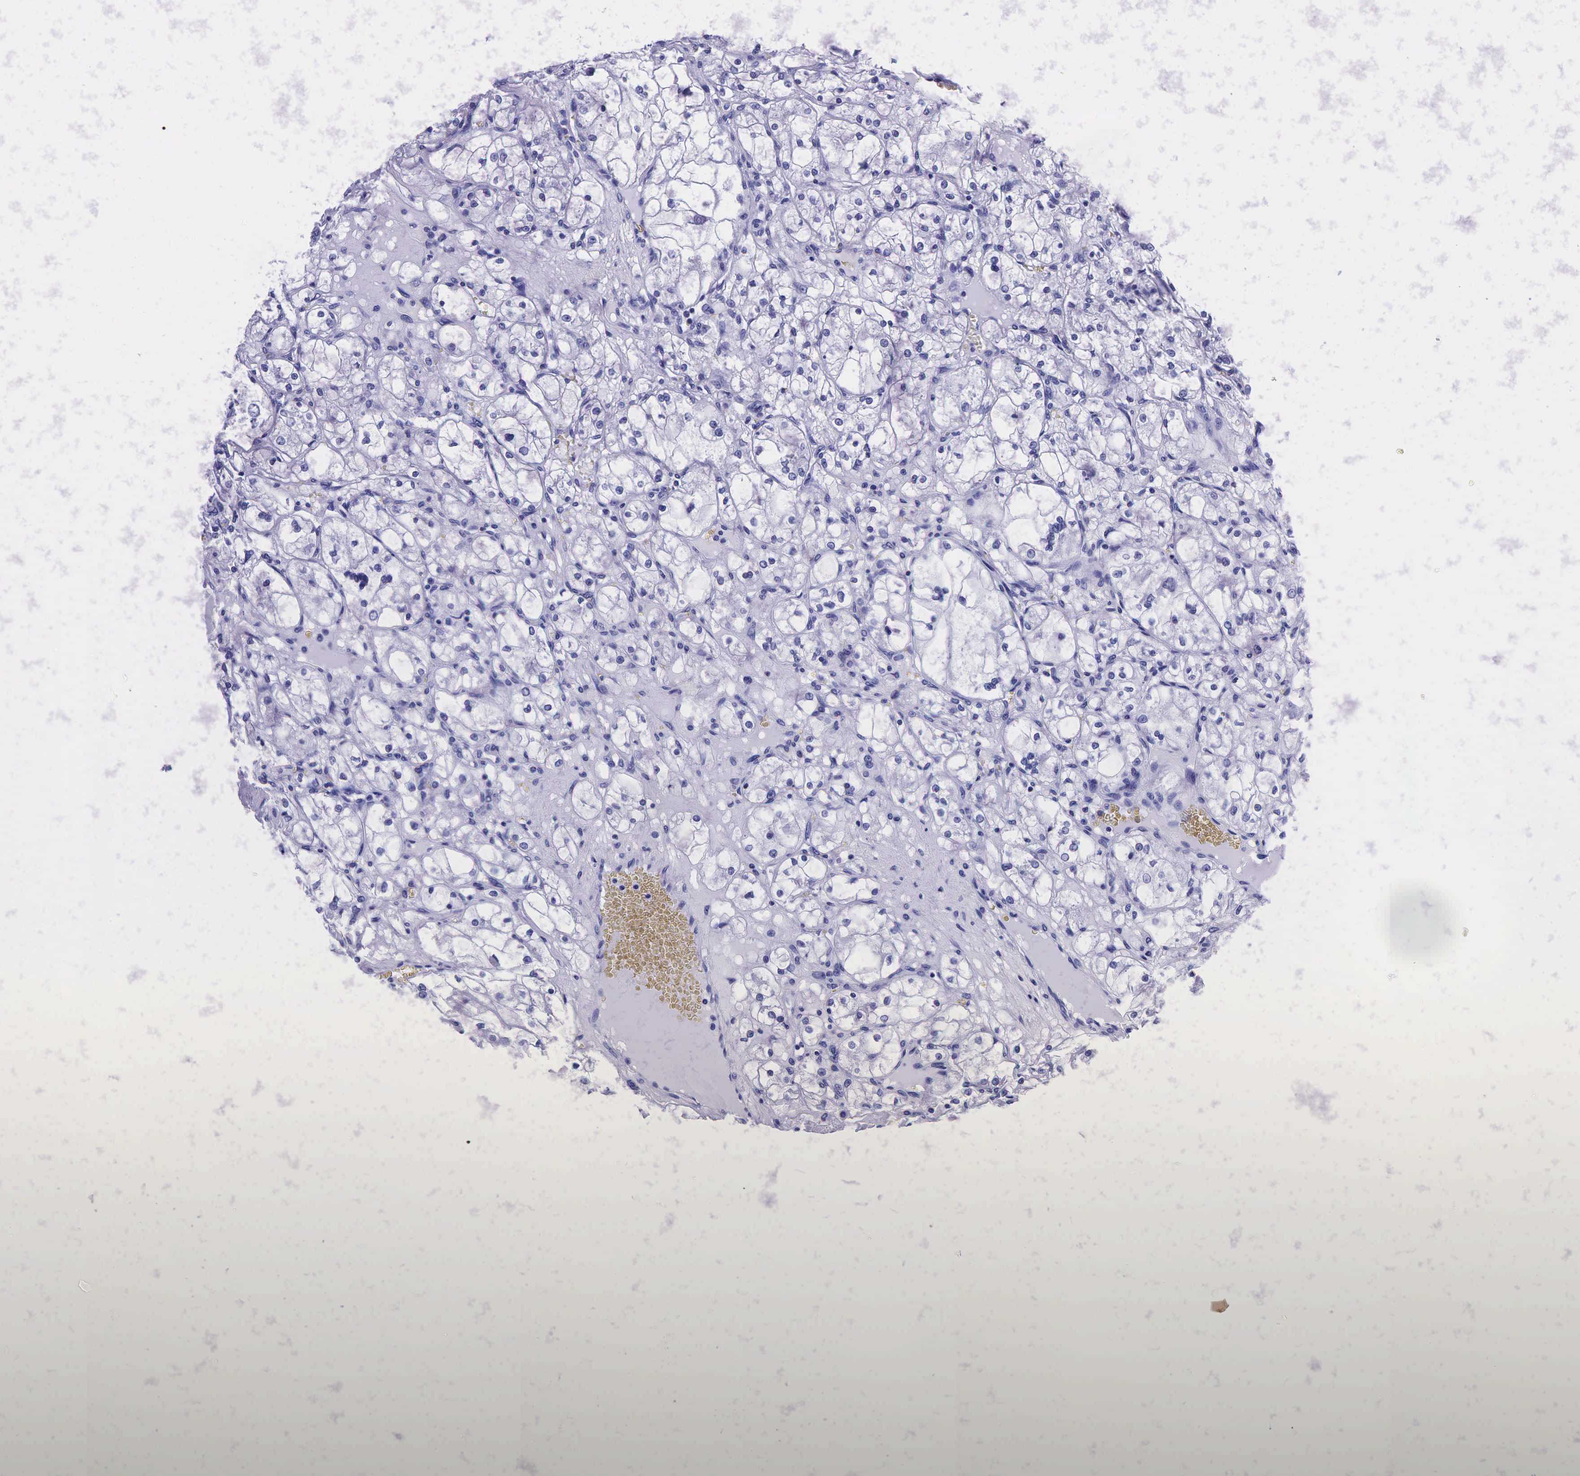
{"staining": {"intensity": "negative", "quantity": "none", "location": "none"}, "tissue": "renal cancer", "cell_type": "Tumor cells", "image_type": "cancer", "snomed": [{"axis": "morphology", "description": "Adenocarcinoma, NOS"}, {"axis": "topography", "description": "Kidney"}], "caption": "Photomicrograph shows no significant protein expression in tumor cells of renal cancer (adenocarcinoma). The staining is performed using DAB (3,3'-diaminobenzidine) brown chromogen with nuclei counter-stained in using hematoxylin.", "gene": "KLK3", "patient": {"sex": "male", "age": 61}}